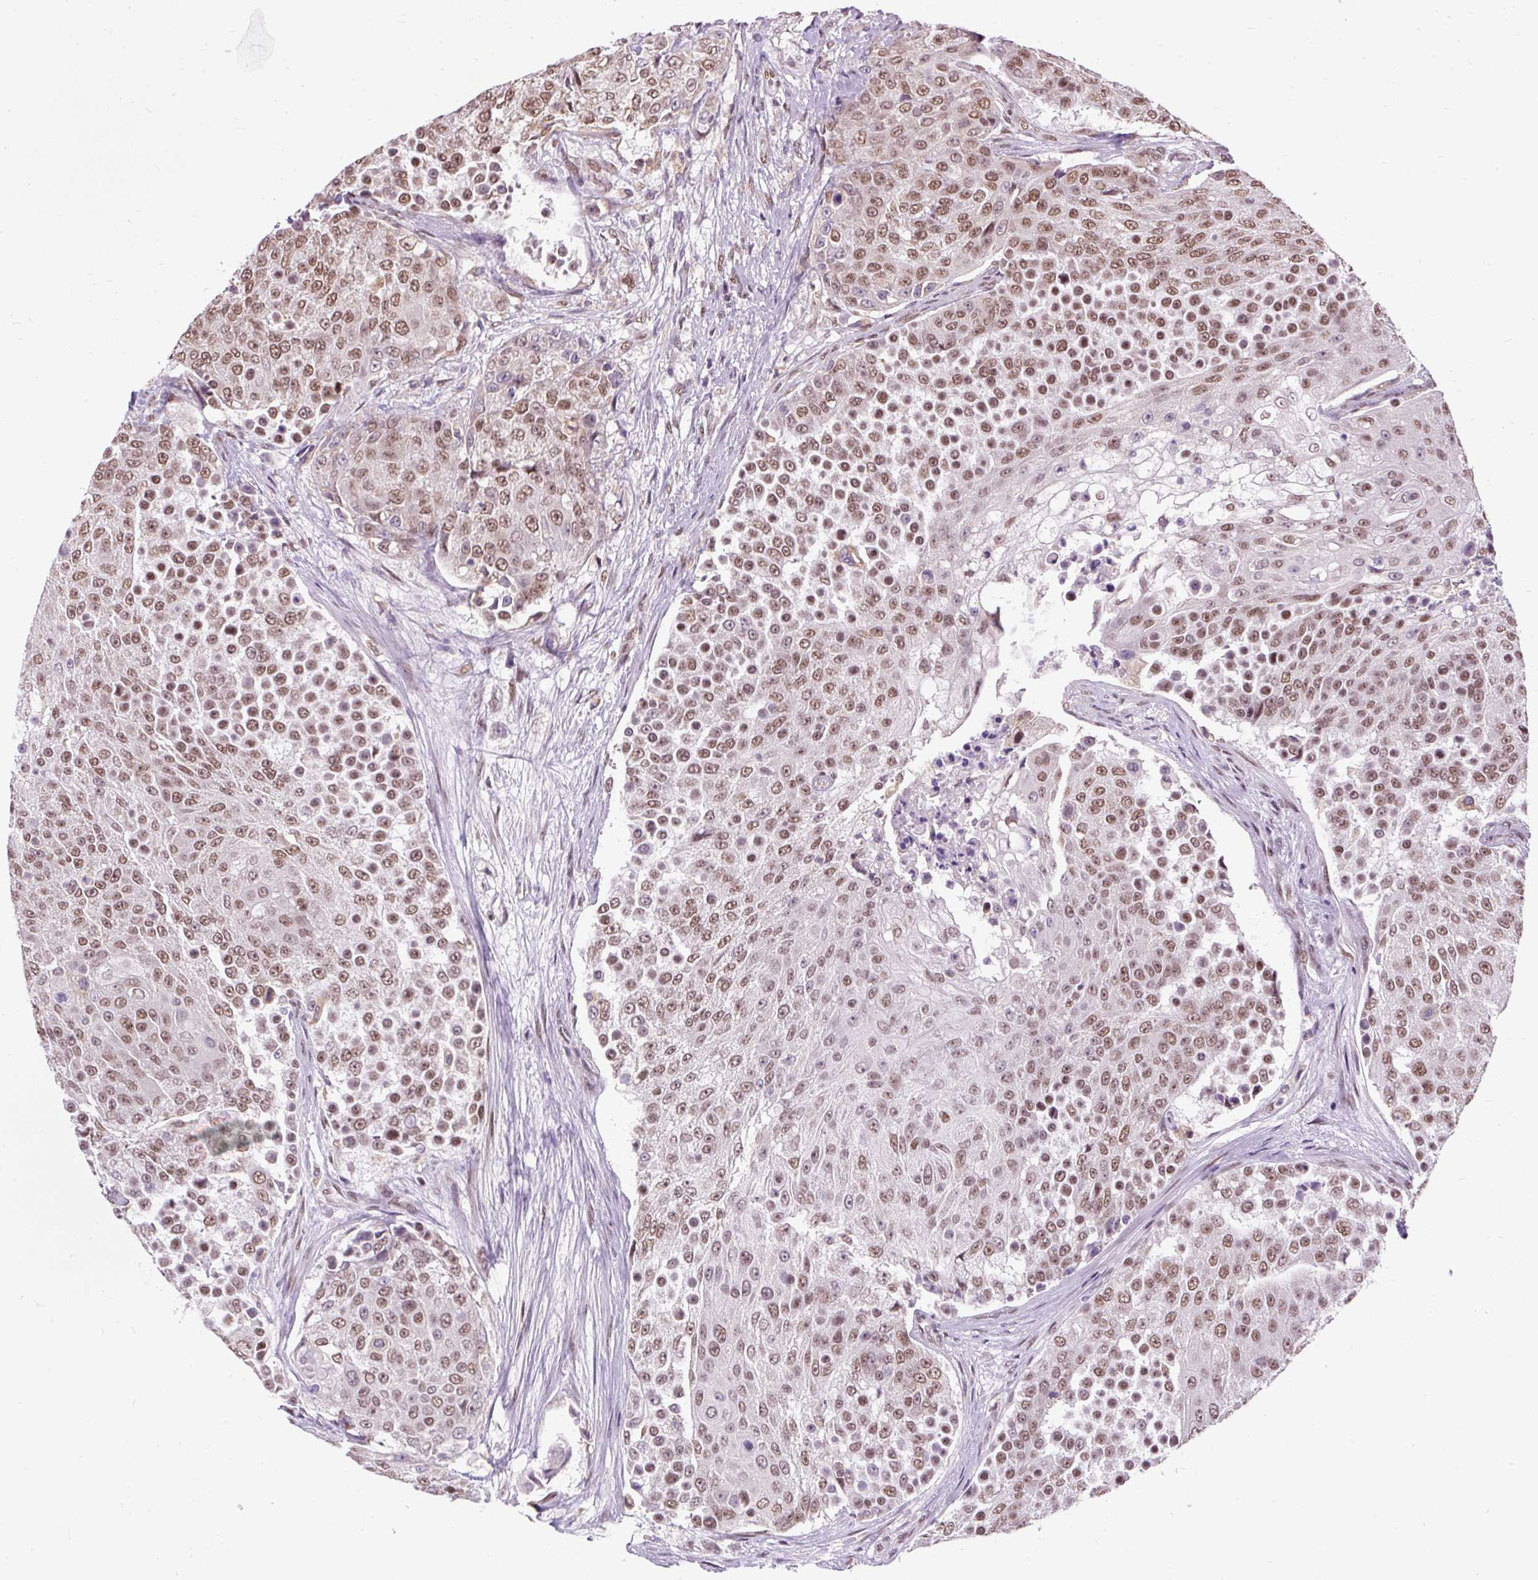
{"staining": {"intensity": "moderate", "quantity": ">75%", "location": "nuclear"}, "tissue": "urothelial cancer", "cell_type": "Tumor cells", "image_type": "cancer", "snomed": [{"axis": "morphology", "description": "Urothelial carcinoma, High grade"}, {"axis": "topography", "description": "Urinary bladder"}], "caption": "Urothelial cancer stained with a protein marker exhibits moderate staining in tumor cells.", "gene": "ZNF672", "patient": {"sex": "female", "age": 63}}